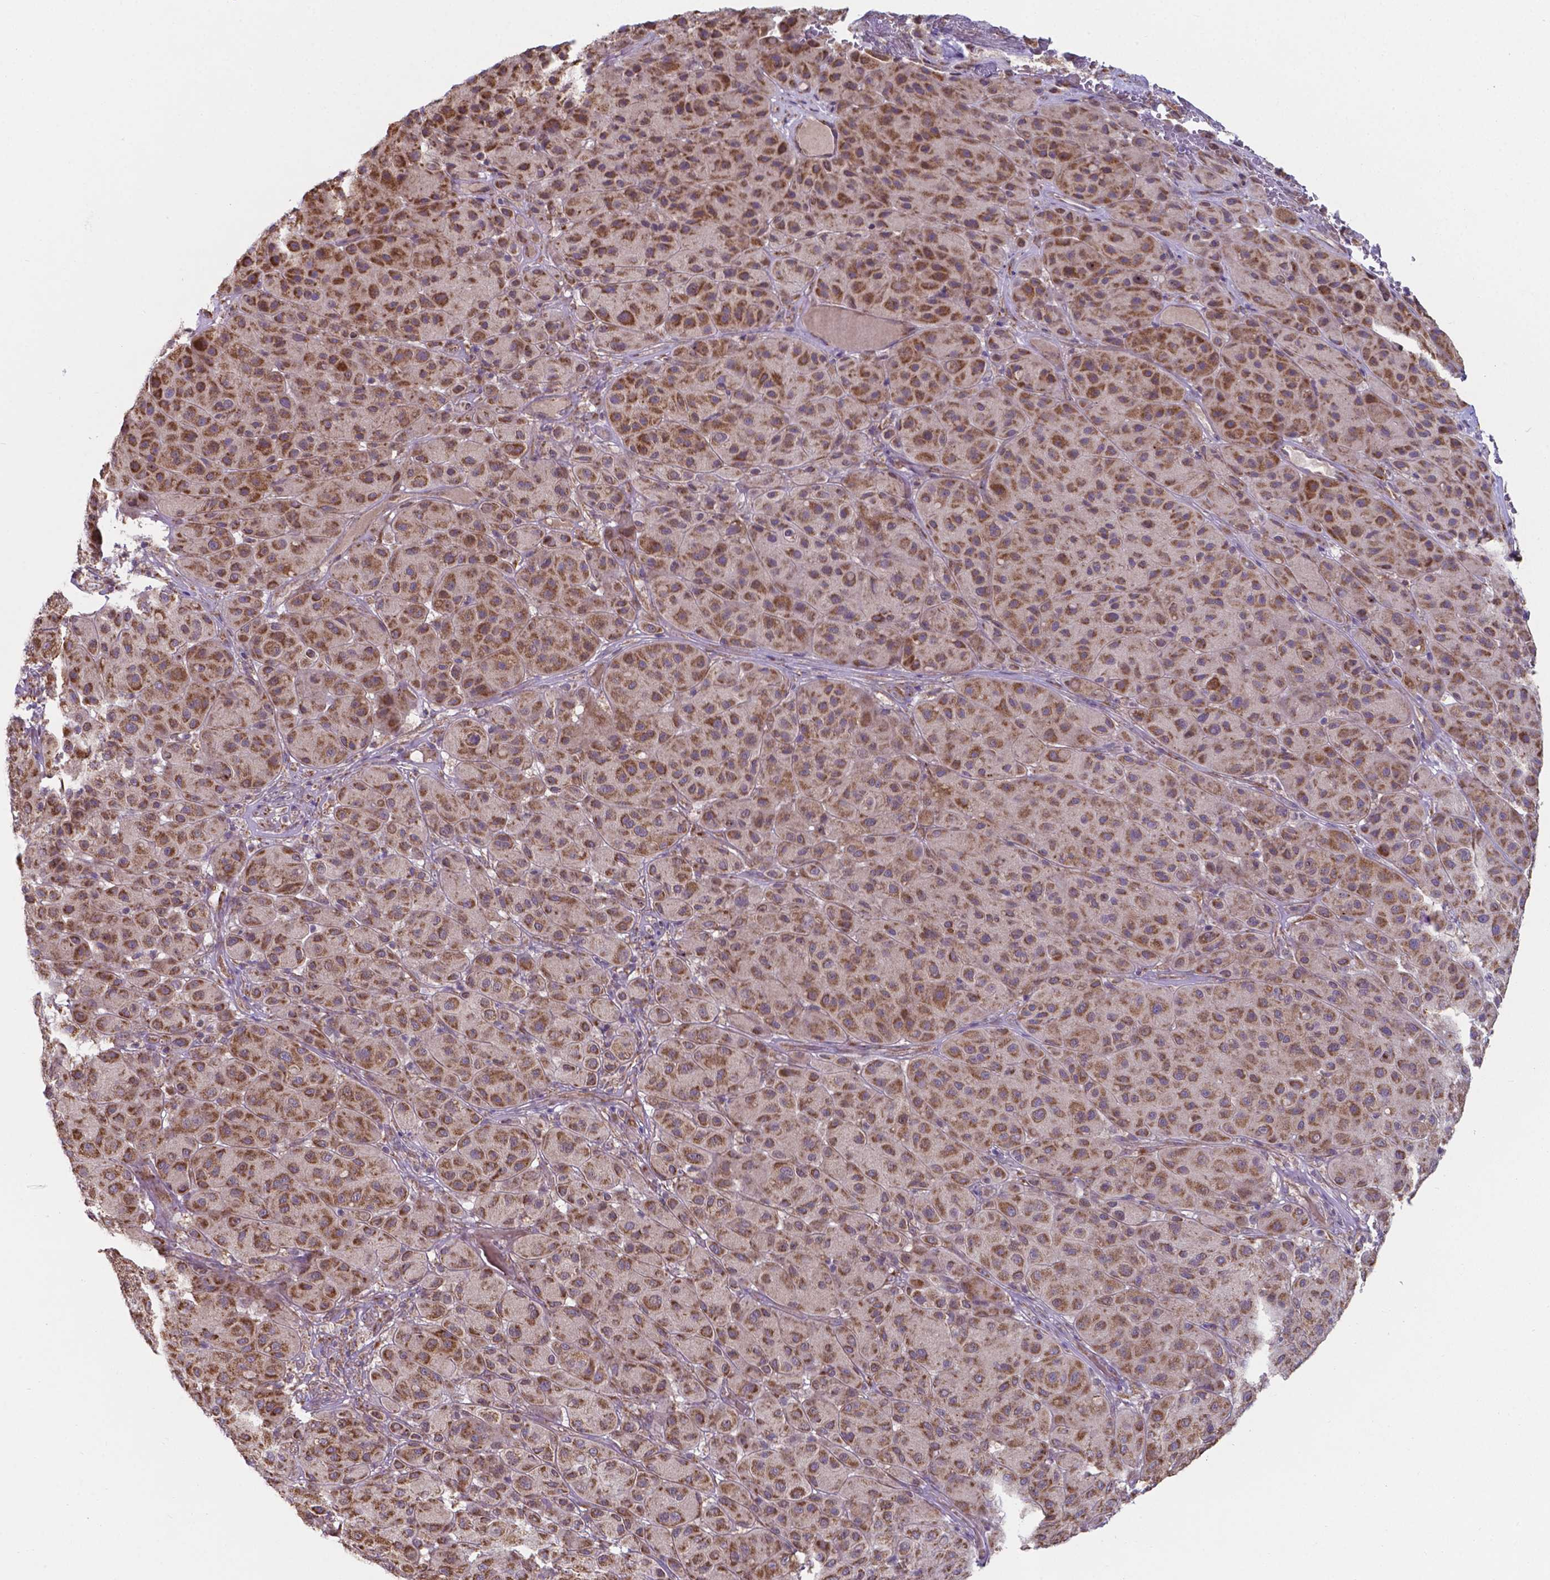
{"staining": {"intensity": "moderate", "quantity": ">75%", "location": "cytoplasmic/membranous"}, "tissue": "melanoma", "cell_type": "Tumor cells", "image_type": "cancer", "snomed": [{"axis": "morphology", "description": "Malignant melanoma, Metastatic site"}, {"axis": "topography", "description": "Smooth muscle"}], "caption": "A high-resolution image shows immunohistochemistry (IHC) staining of melanoma, which exhibits moderate cytoplasmic/membranous expression in approximately >75% of tumor cells.", "gene": "FAM114A1", "patient": {"sex": "male", "age": 41}}